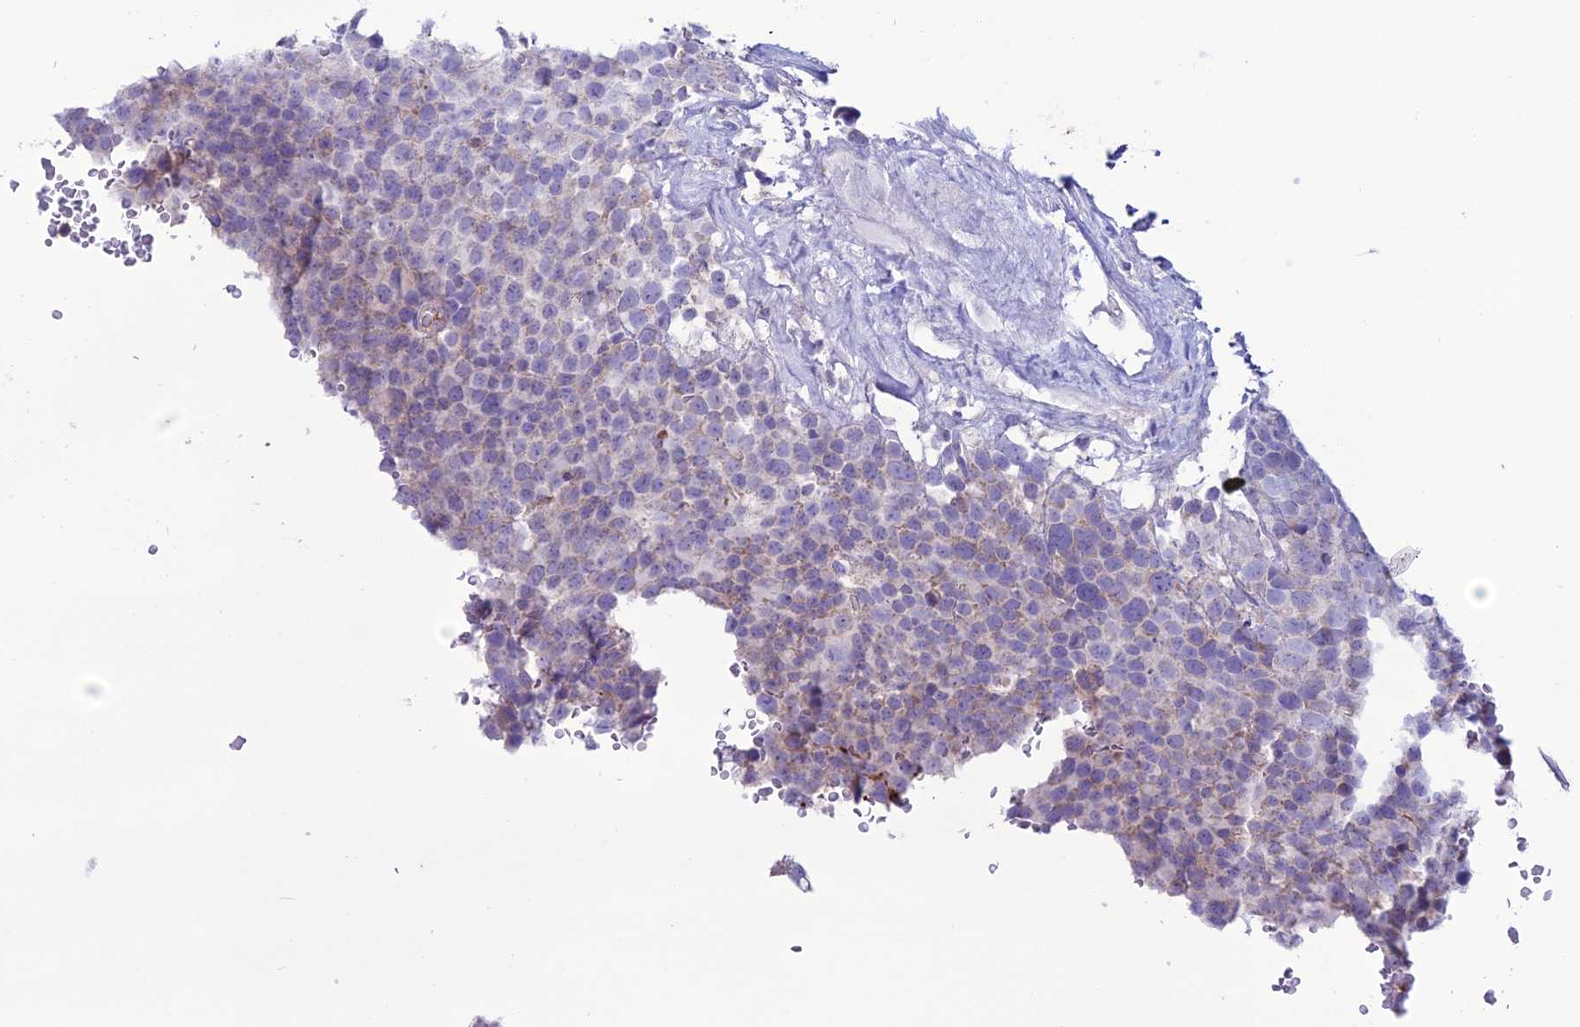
{"staining": {"intensity": "weak", "quantity": "<25%", "location": "cytoplasmic/membranous"}, "tissue": "testis cancer", "cell_type": "Tumor cells", "image_type": "cancer", "snomed": [{"axis": "morphology", "description": "Seminoma, NOS"}, {"axis": "topography", "description": "Testis"}], "caption": "Tumor cells show no significant staining in seminoma (testis). Nuclei are stained in blue.", "gene": "C21orf140", "patient": {"sex": "male", "age": 71}}